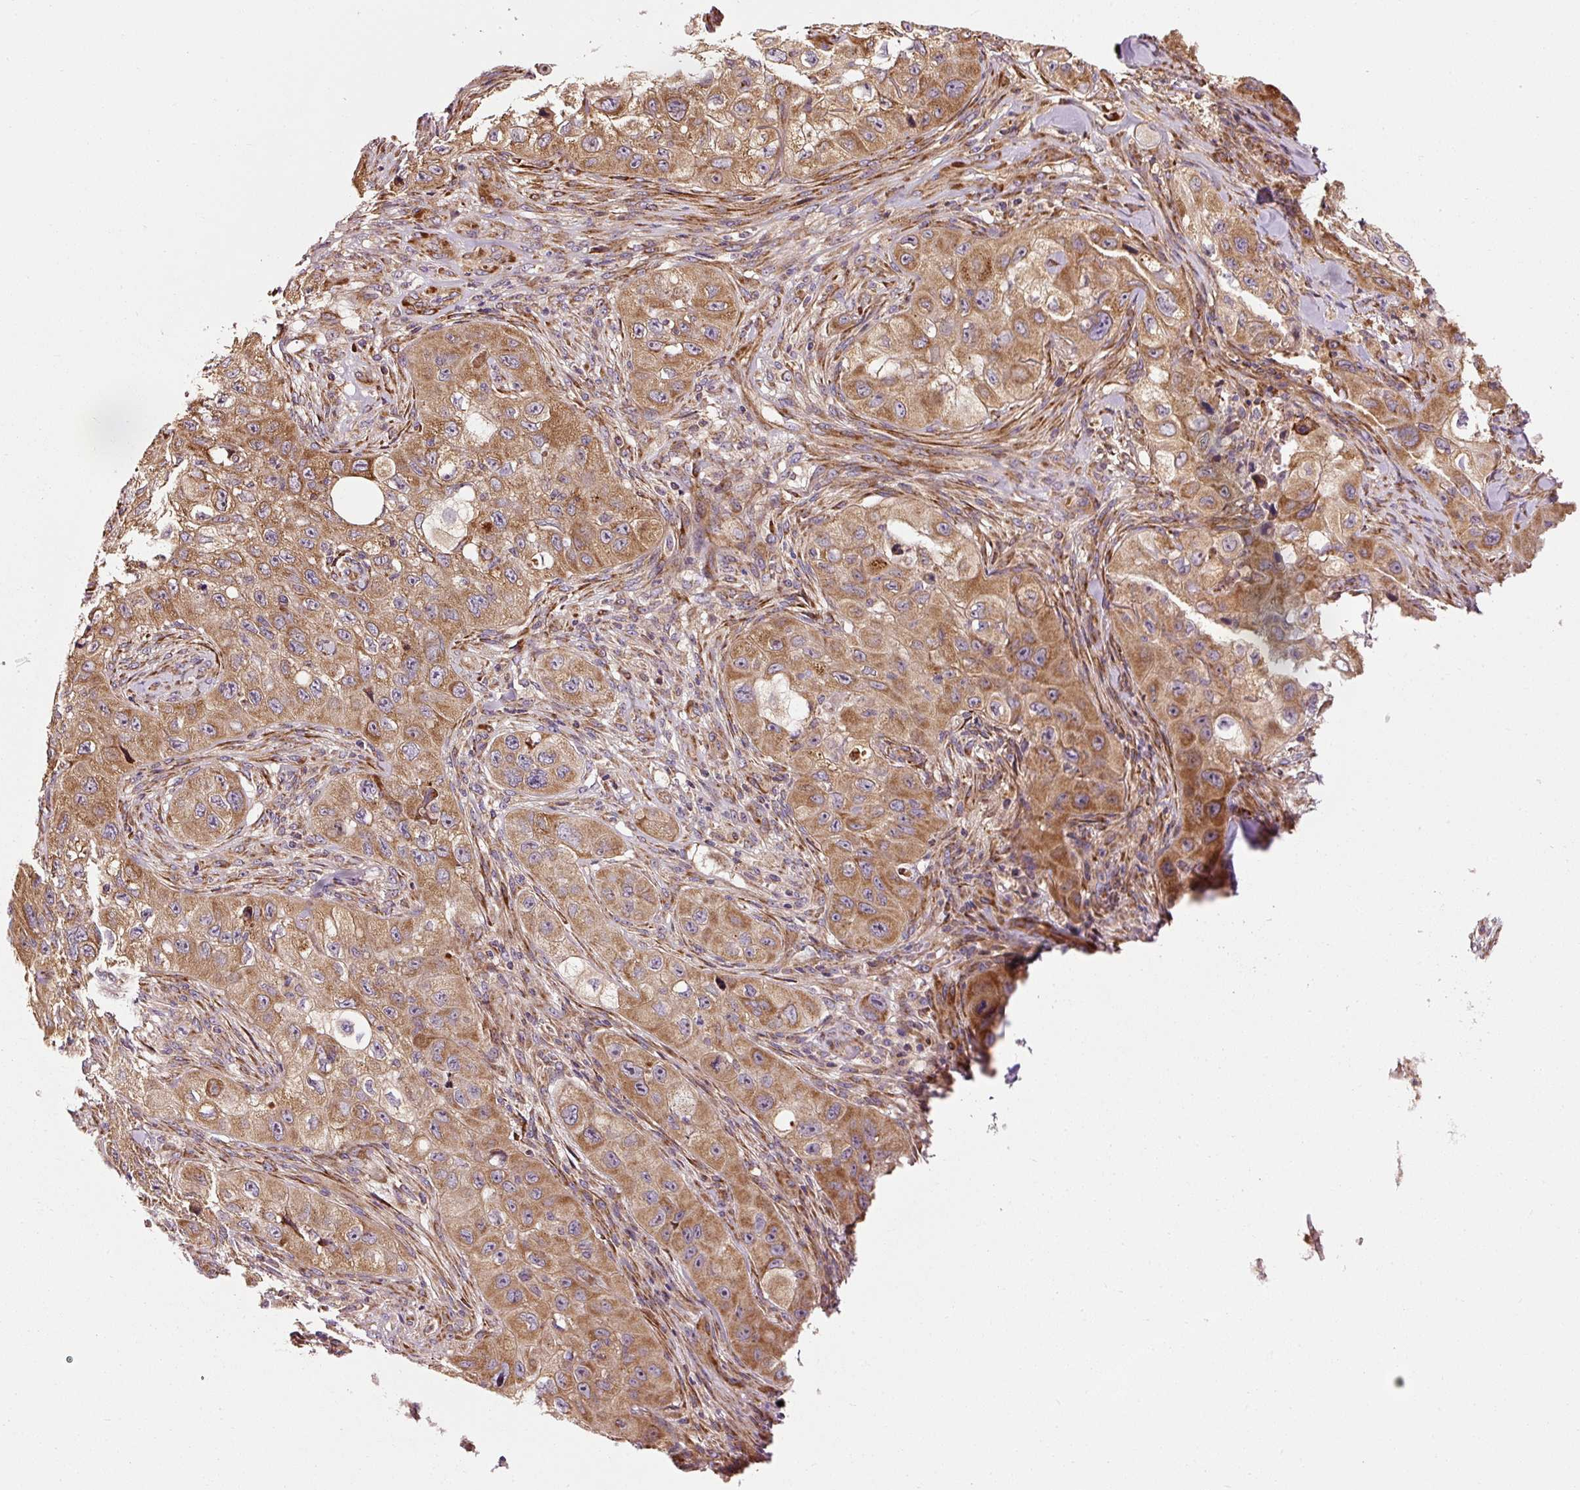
{"staining": {"intensity": "moderate", "quantity": ">75%", "location": "cytoplasmic/membranous"}, "tissue": "skin cancer", "cell_type": "Tumor cells", "image_type": "cancer", "snomed": [{"axis": "morphology", "description": "Squamous cell carcinoma, NOS"}, {"axis": "topography", "description": "Skin"}, {"axis": "topography", "description": "Subcutis"}], "caption": "Human skin squamous cell carcinoma stained with a protein marker reveals moderate staining in tumor cells.", "gene": "ISCU", "patient": {"sex": "male", "age": 73}}